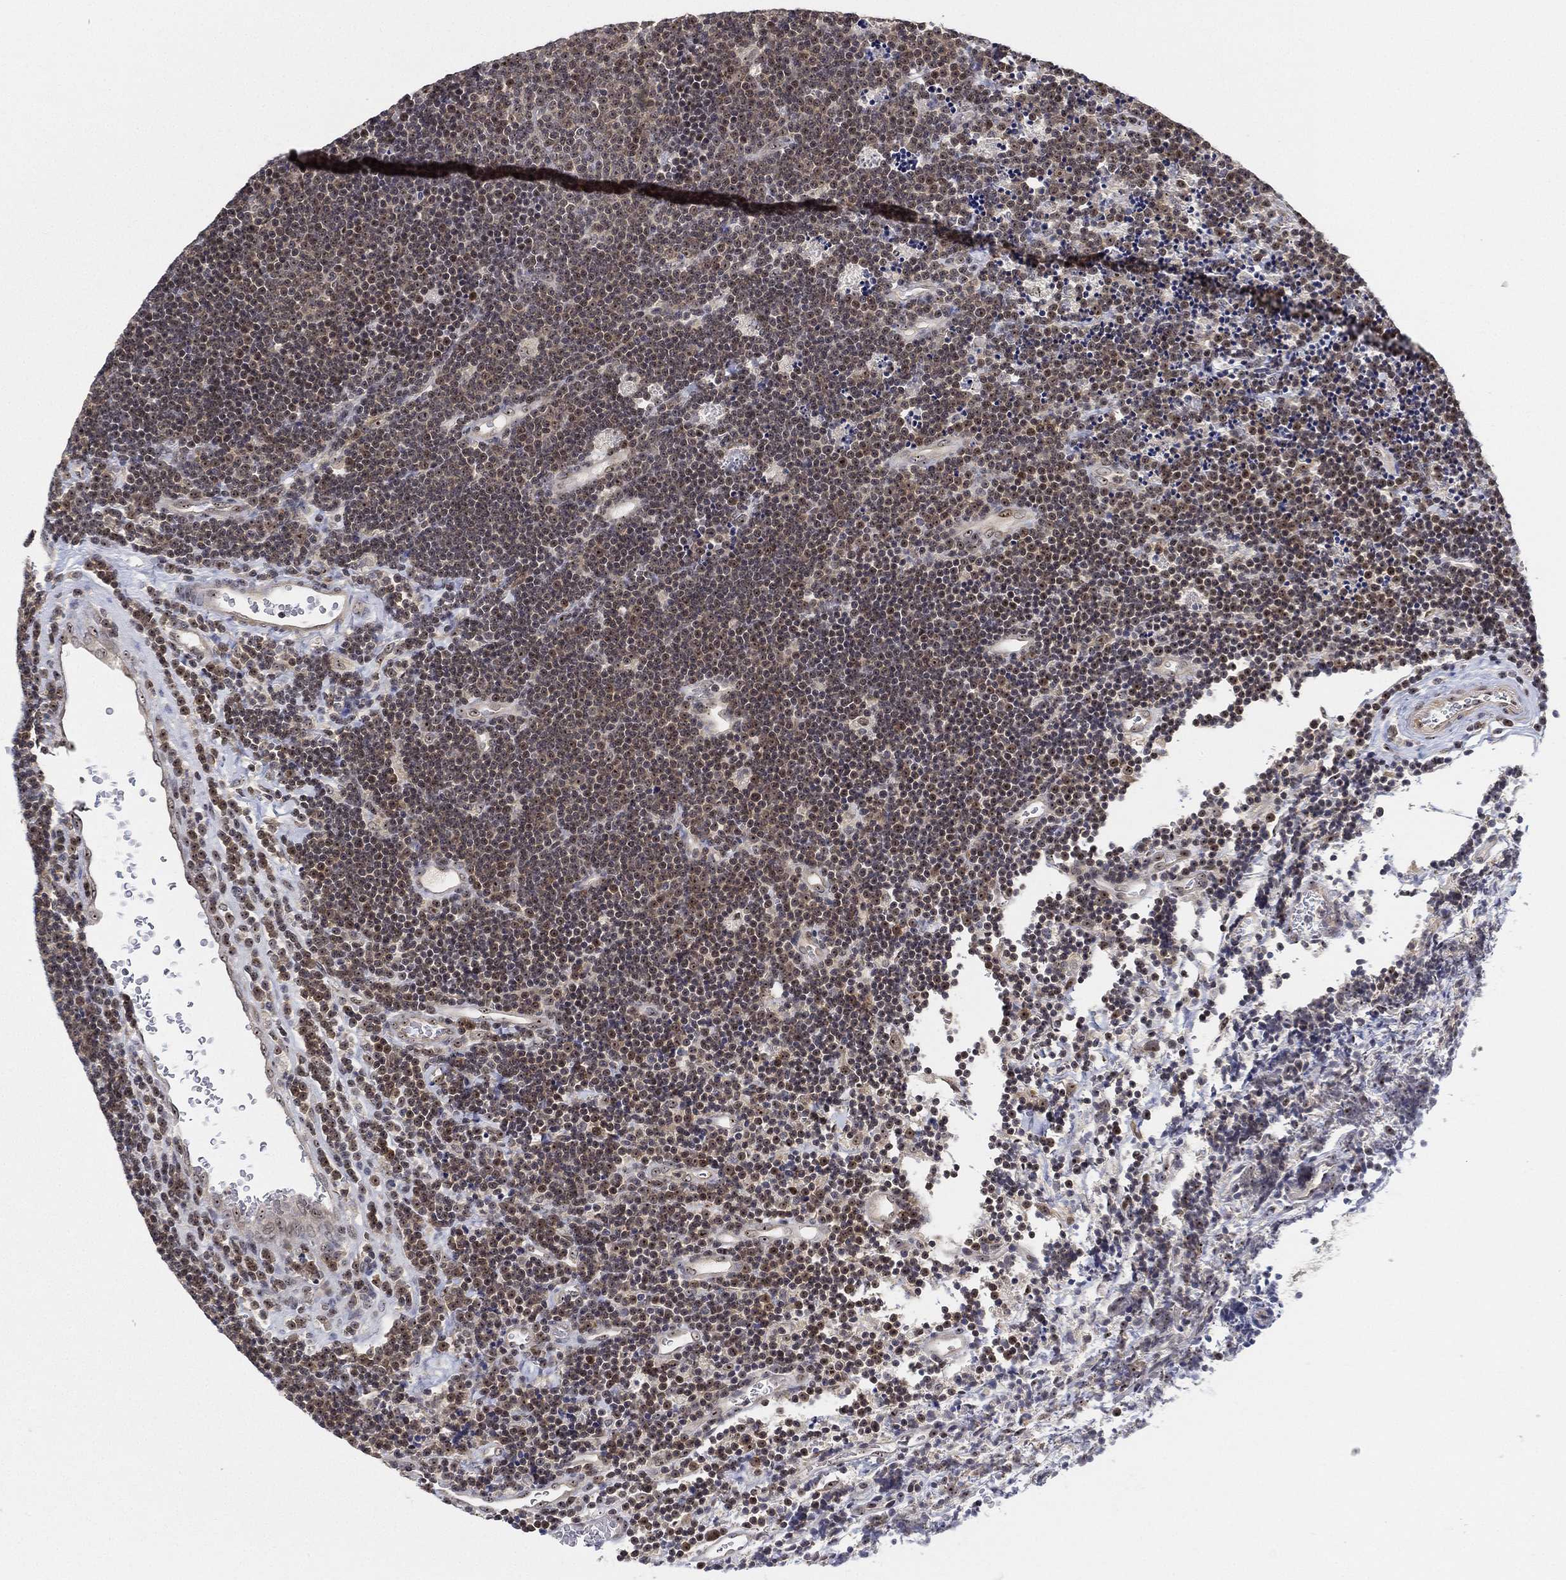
{"staining": {"intensity": "weak", "quantity": "<25%", "location": "nuclear"}, "tissue": "lymphoma", "cell_type": "Tumor cells", "image_type": "cancer", "snomed": [{"axis": "morphology", "description": "Malignant lymphoma, non-Hodgkin's type, Low grade"}, {"axis": "topography", "description": "Brain"}], "caption": "An image of lymphoma stained for a protein shows no brown staining in tumor cells. (Stains: DAB immunohistochemistry (IHC) with hematoxylin counter stain, Microscopy: brightfield microscopy at high magnification).", "gene": "PPP1R16B", "patient": {"sex": "female", "age": 66}}